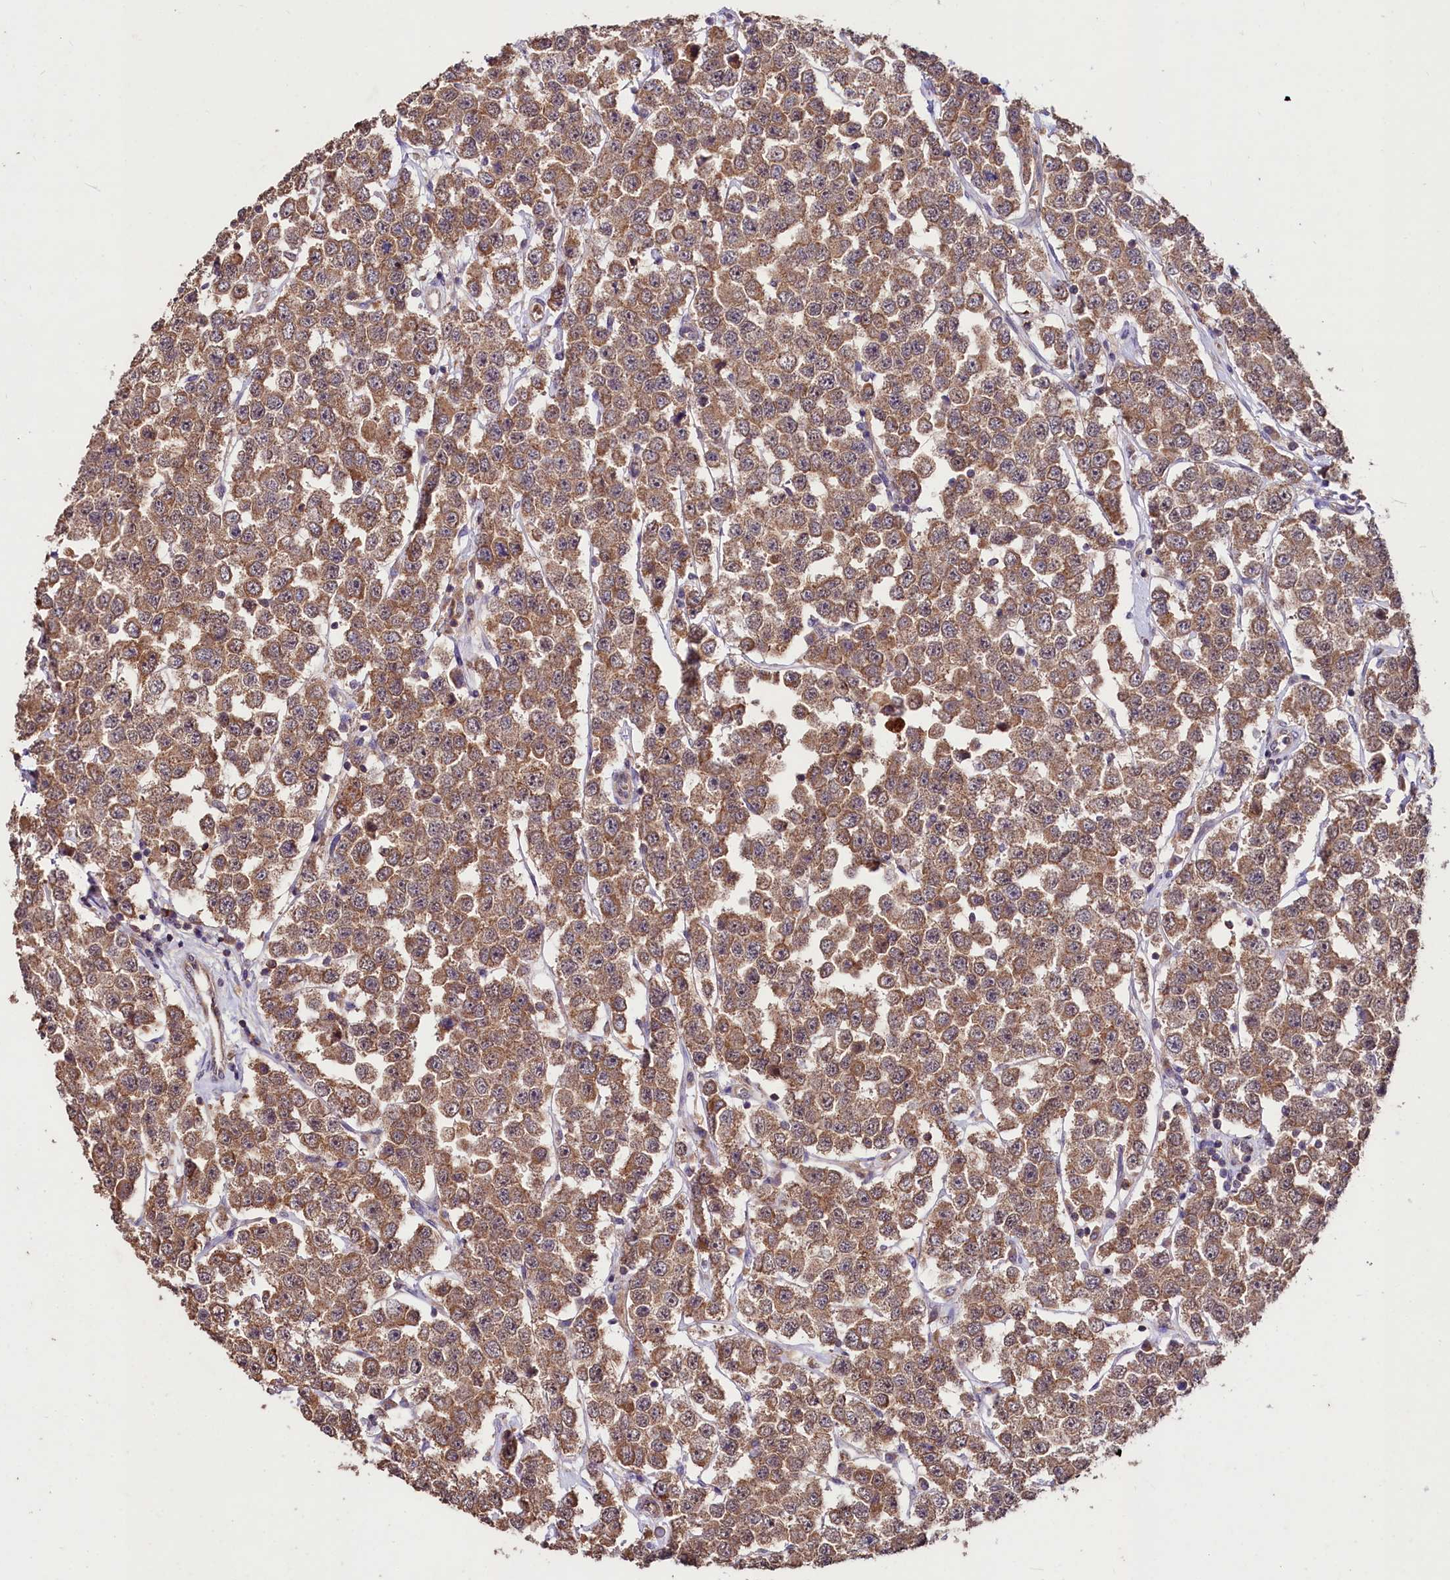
{"staining": {"intensity": "moderate", "quantity": ">75%", "location": "cytoplasmic/membranous"}, "tissue": "testis cancer", "cell_type": "Tumor cells", "image_type": "cancer", "snomed": [{"axis": "morphology", "description": "Seminoma, NOS"}, {"axis": "topography", "description": "Testis"}], "caption": "Protein staining by immunohistochemistry (IHC) shows moderate cytoplasmic/membranous expression in approximately >75% of tumor cells in testis cancer.", "gene": "KLRB1", "patient": {"sex": "male", "age": 28}}